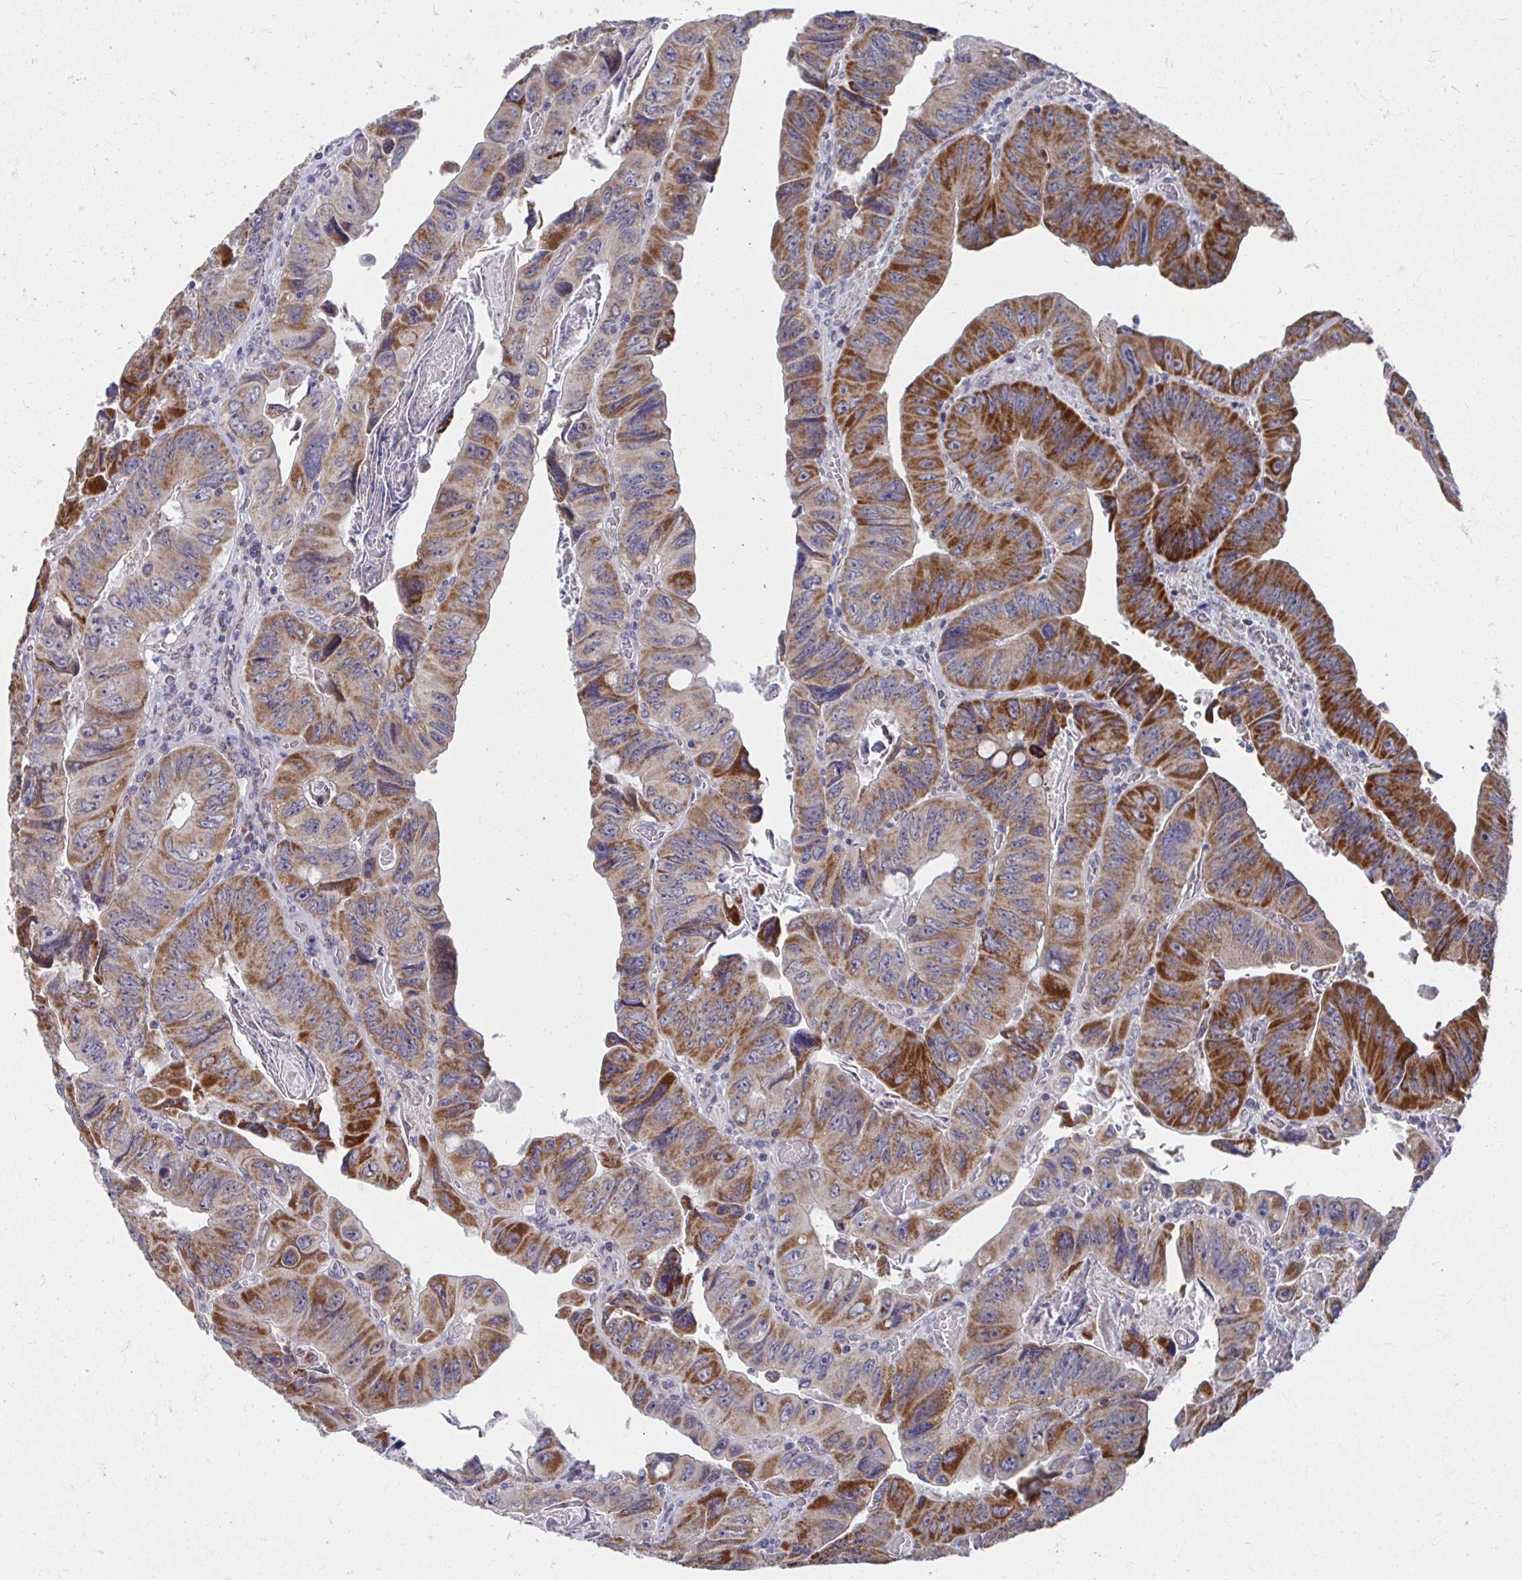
{"staining": {"intensity": "moderate", "quantity": ">75%", "location": "cytoplasmic/membranous"}, "tissue": "colorectal cancer", "cell_type": "Tumor cells", "image_type": "cancer", "snomed": [{"axis": "morphology", "description": "Adenocarcinoma, NOS"}, {"axis": "topography", "description": "Colon"}], "caption": "Immunohistochemistry (IHC) photomicrograph of neoplastic tissue: colorectal adenocarcinoma stained using IHC displays medium levels of moderate protein expression localized specifically in the cytoplasmic/membranous of tumor cells, appearing as a cytoplasmic/membranous brown color.", "gene": "PEX3", "patient": {"sex": "female", "age": 84}}